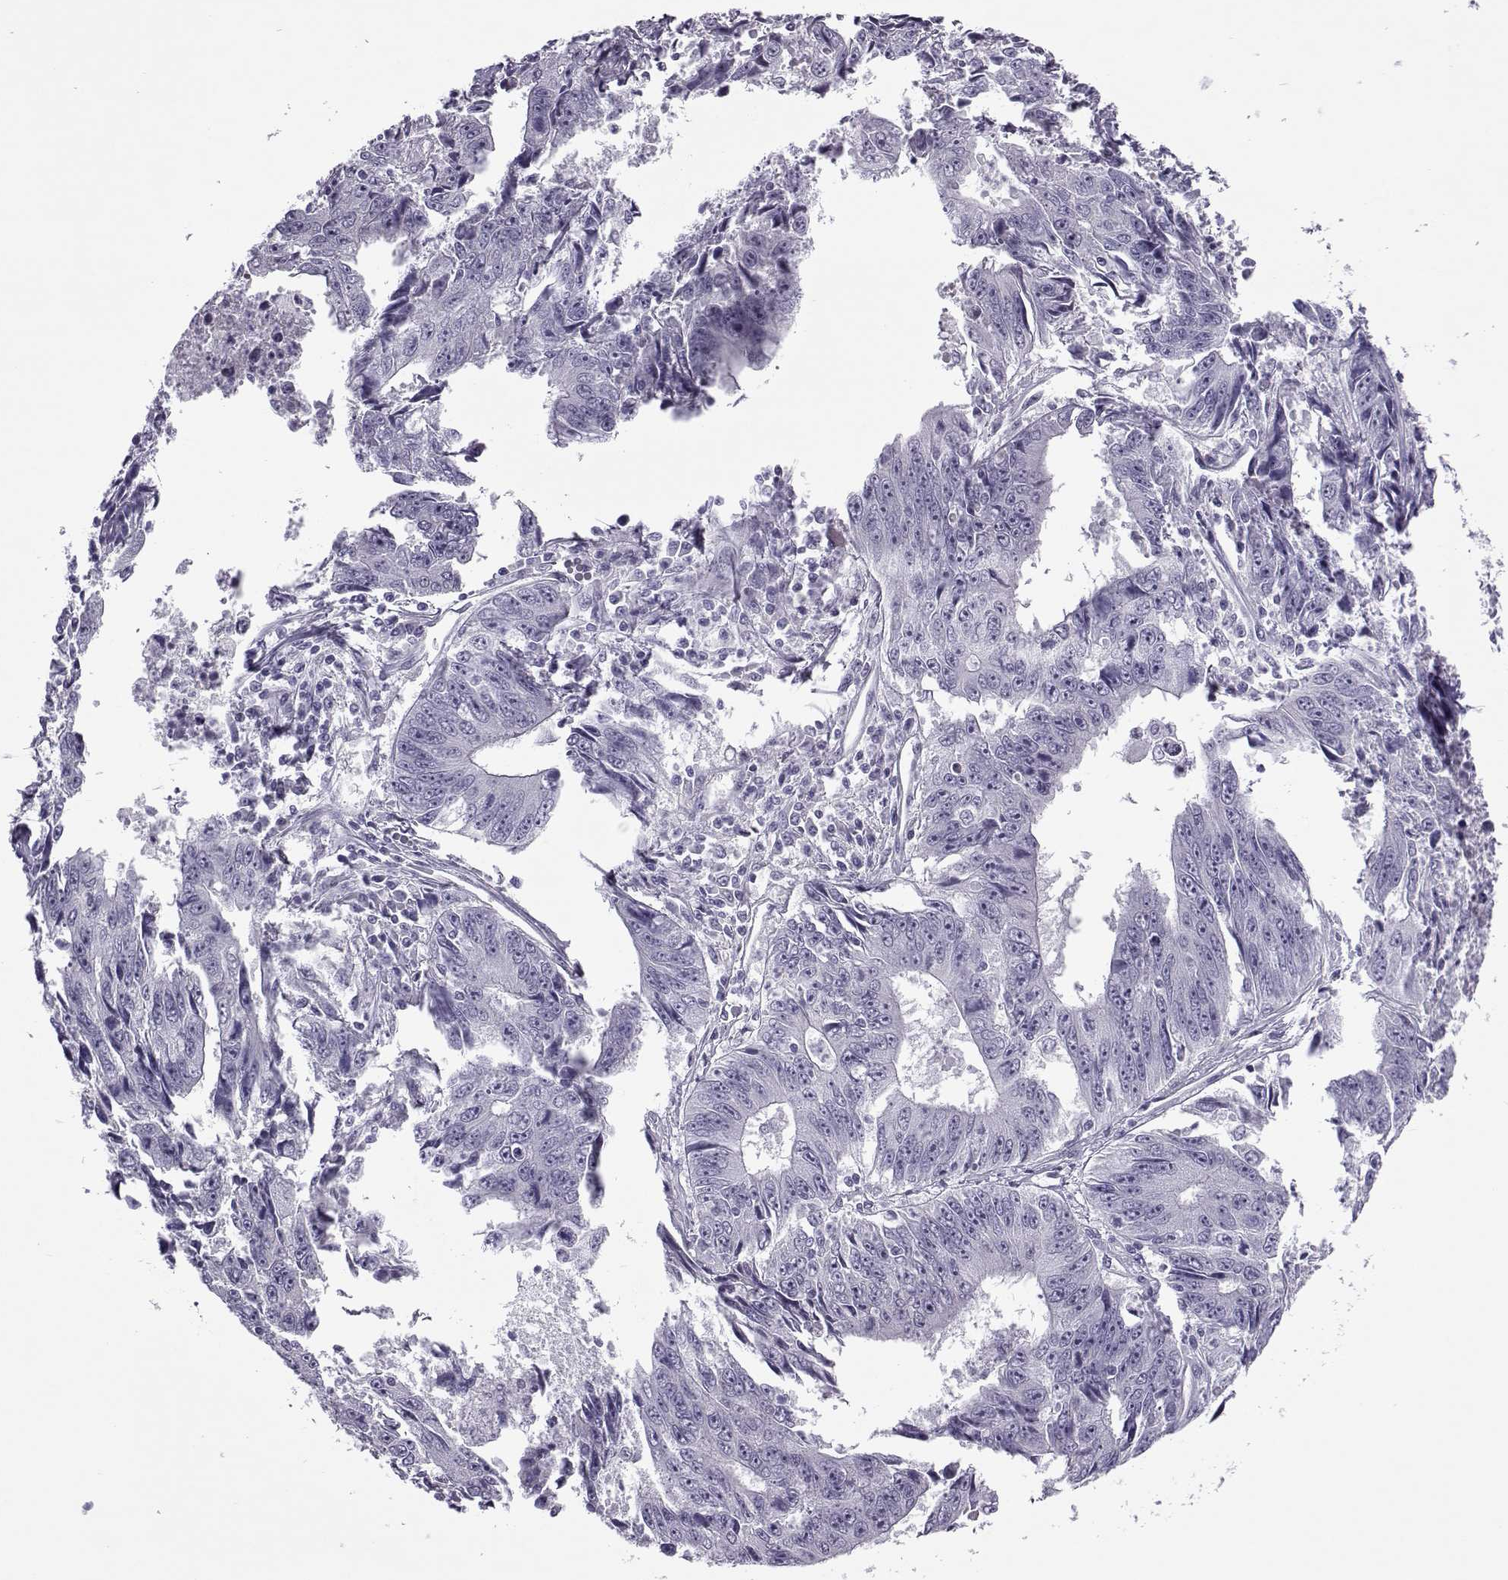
{"staining": {"intensity": "negative", "quantity": "none", "location": "none"}, "tissue": "liver cancer", "cell_type": "Tumor cells", "image_type": "cancer", "snomed": [{"axis": "morphology", "description": "Cholangiocarcinoma"}, {"axis": "topography", "description": "Liver"}], "caption": "The micrograph displays no significant positivity in tumor cells of cholangiocarcinoma (liver).", "gene": "OIP5", "patient": {"sex": "male", "age": 65}}